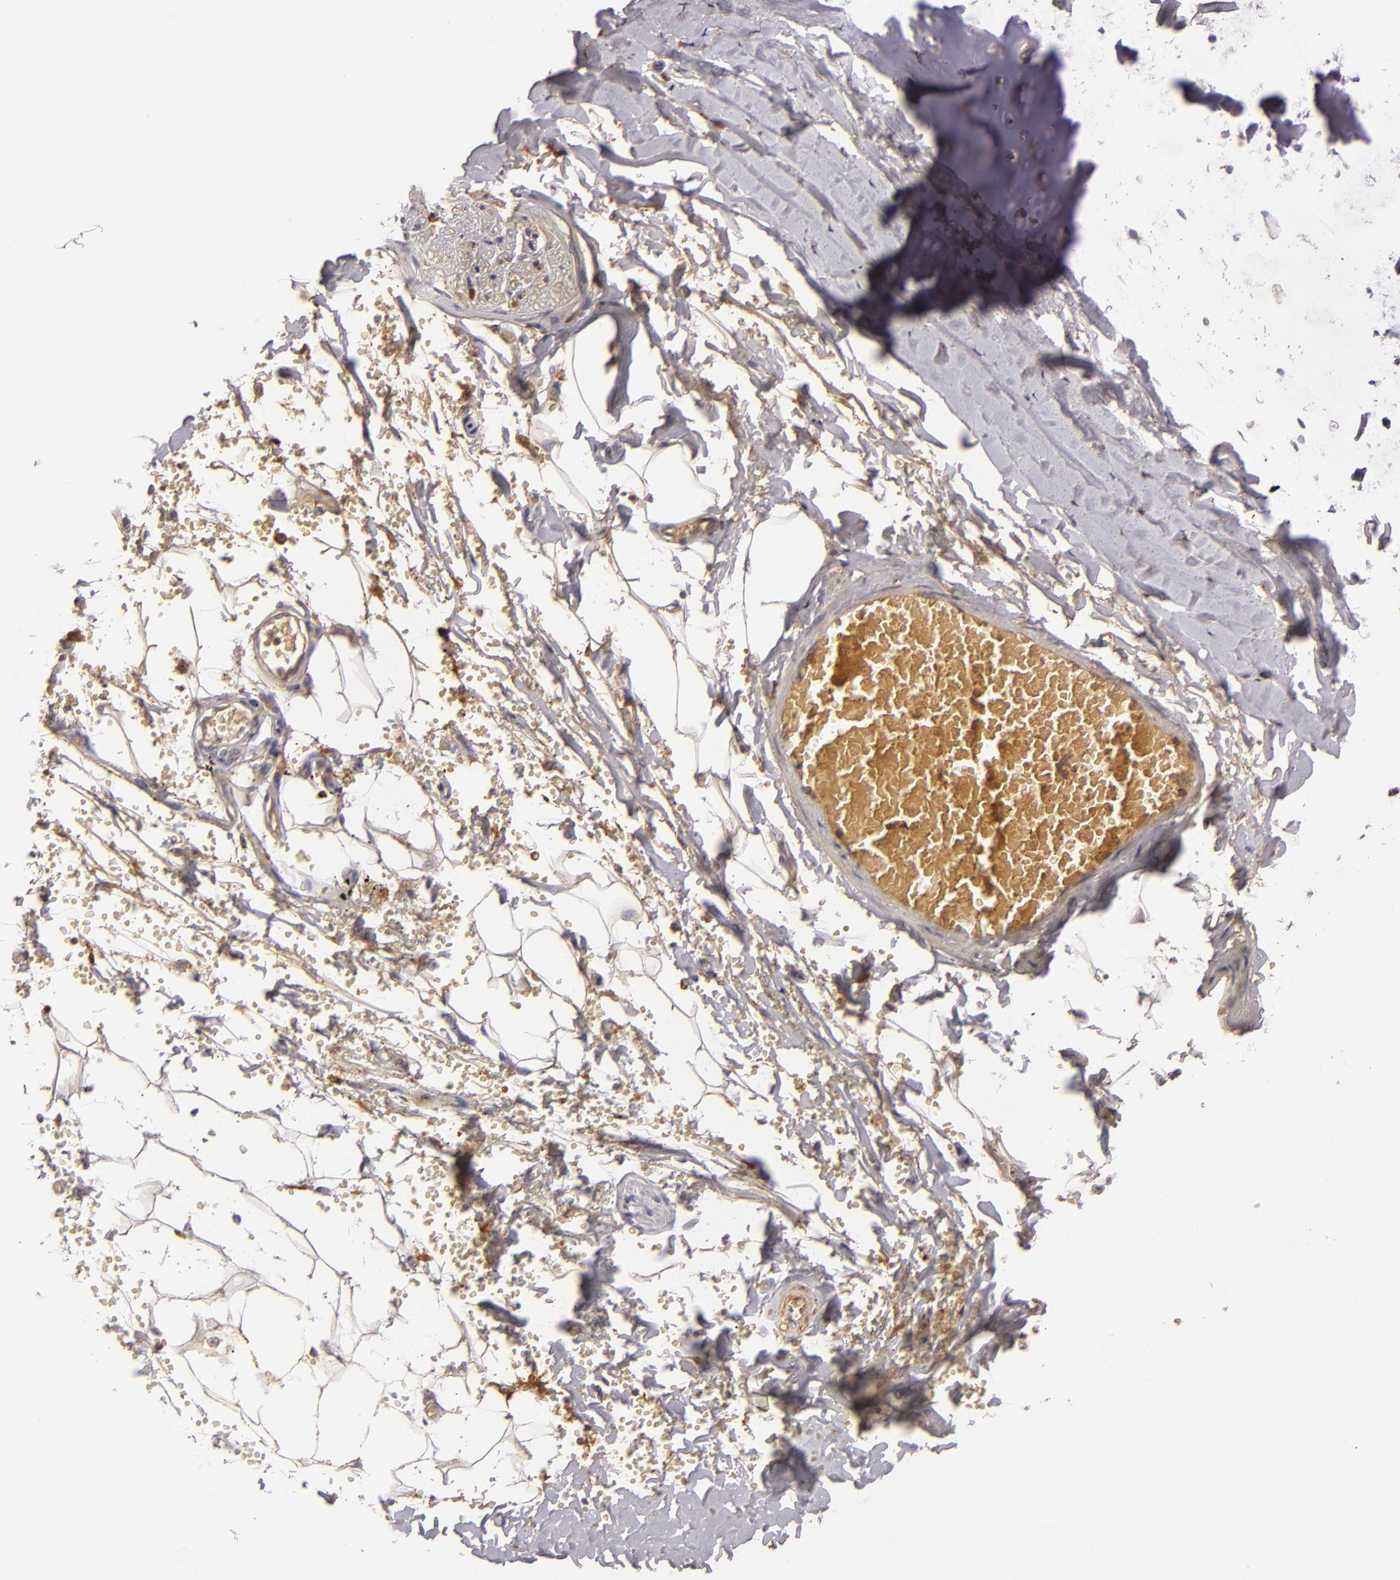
{"staining": {"intensity": "weak", "quantity": ">75%", "location": "cytoplasmic/membranous"}, "tissue": "adipose tissue", "cell_type": "Adipocytes", "image_type": "normal", "snomed": [{"axis": "morphology", "description": "Normal tissue, NOS"}, {"axis": "topography", "description": "Bronchus"}, {"axis": "topography", "description": "Lung"}], "caption": "A high-resolution image shows immunohistochemistry (IHC) staining of benign adipose tissue, which shows weak cytoplasmic/membranous expression in about >75% of adipocytes. Using DAB (3,3'-diaminobenzidine) (brown) and hematoxylin (blue) stains, captured at high magnification using brightfield microscopy.", "gene": "CFB", "patient": {"sex": "female", "age": 56}}